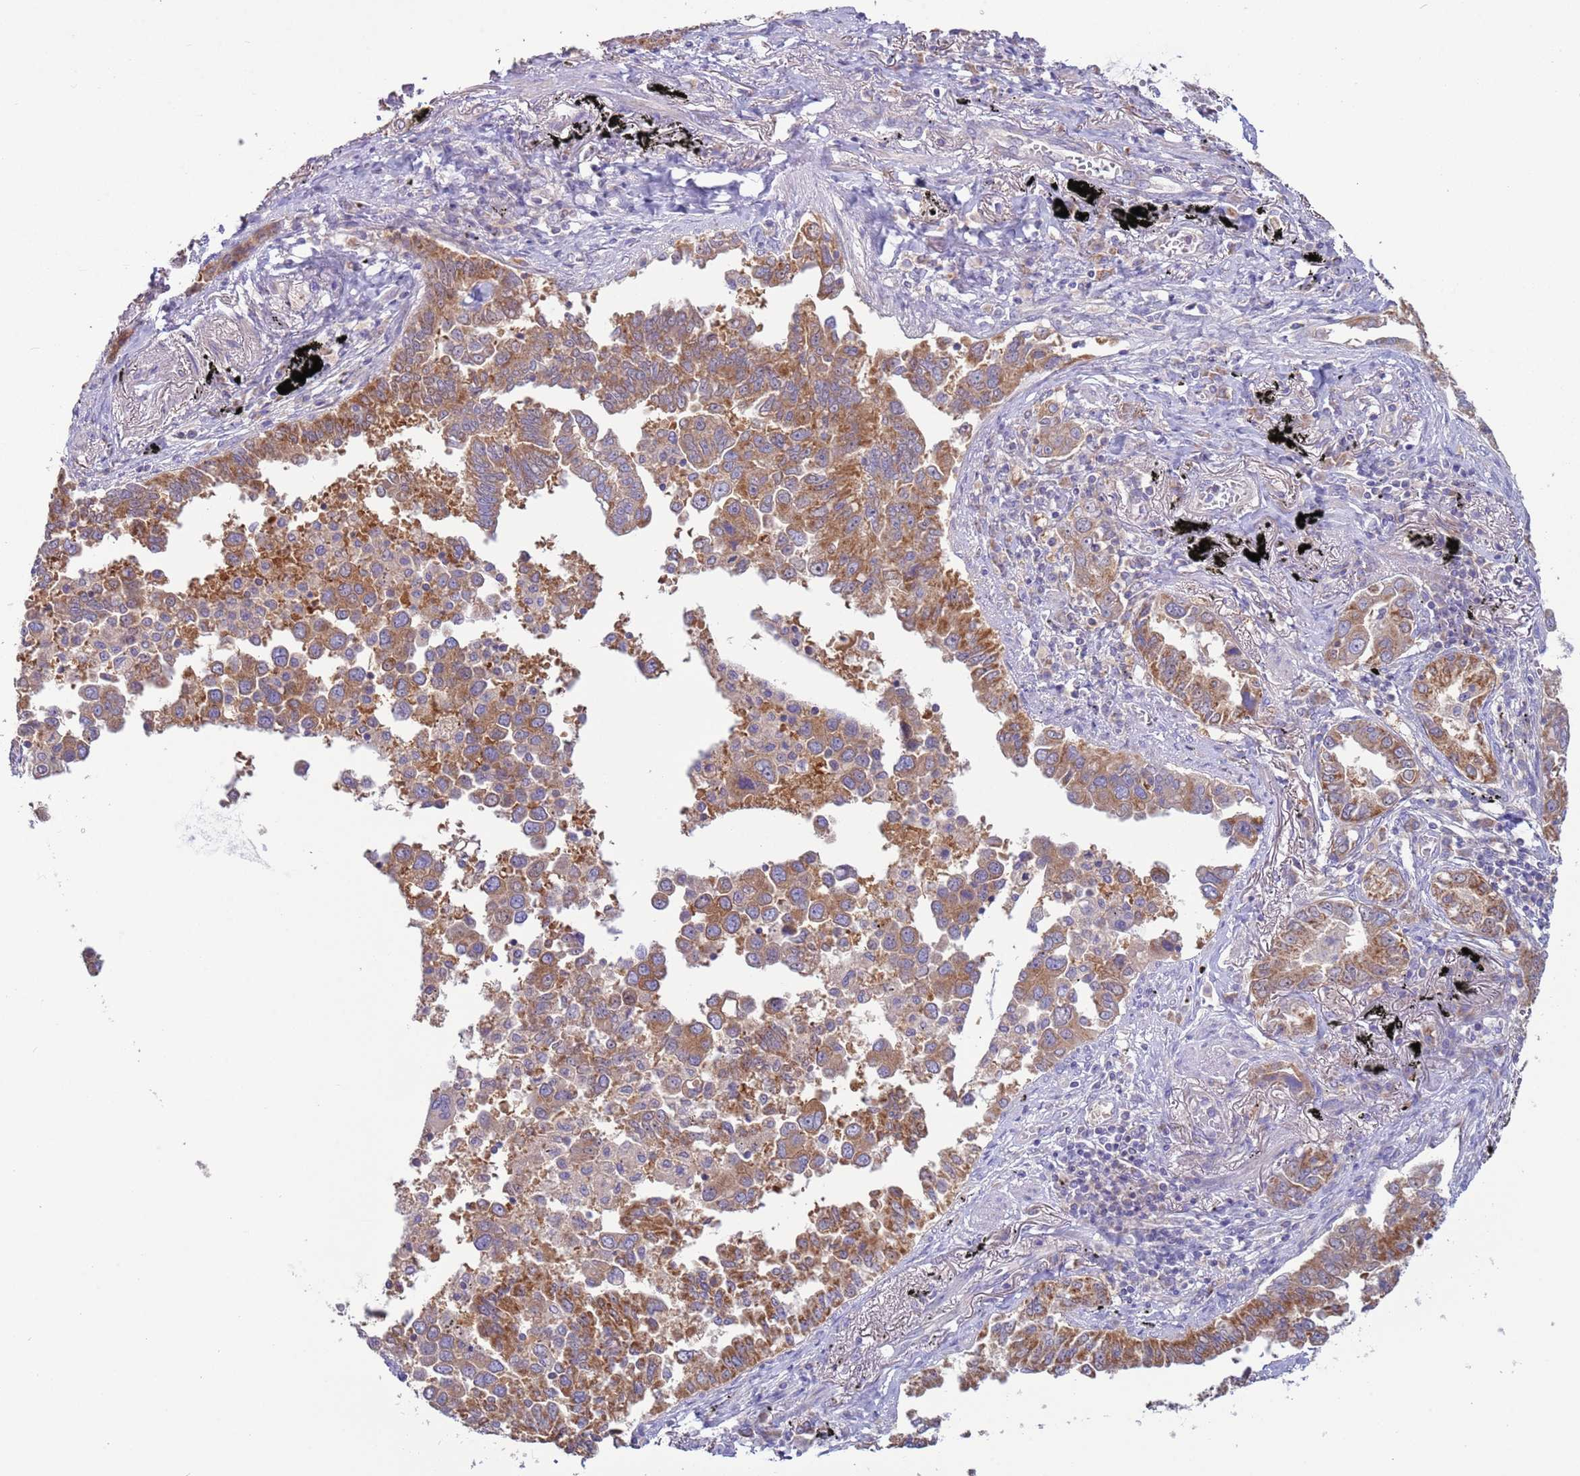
{"staining": {"intensity": "moderate", "quantity": ">75%", "location": "cytoplasmic/membranous"}, "tissue": "lung cancer", "cell_type": "Tumor cells", "image_type": "cancer", "snomed": [{"axis": "morphology", "description": "Adenocarcinoma, NOS"}, {"axis": "topography", "description": "Lung"}], "caption": "Immunohistochemical staining of lung cancer (adenocarcinoma) exhibits moderate cytoplasmic/membranous protein expression in about >75% of tumor cells.", "gene": "UQCRQ", "patient": {"sex": "male", "age": 67}}